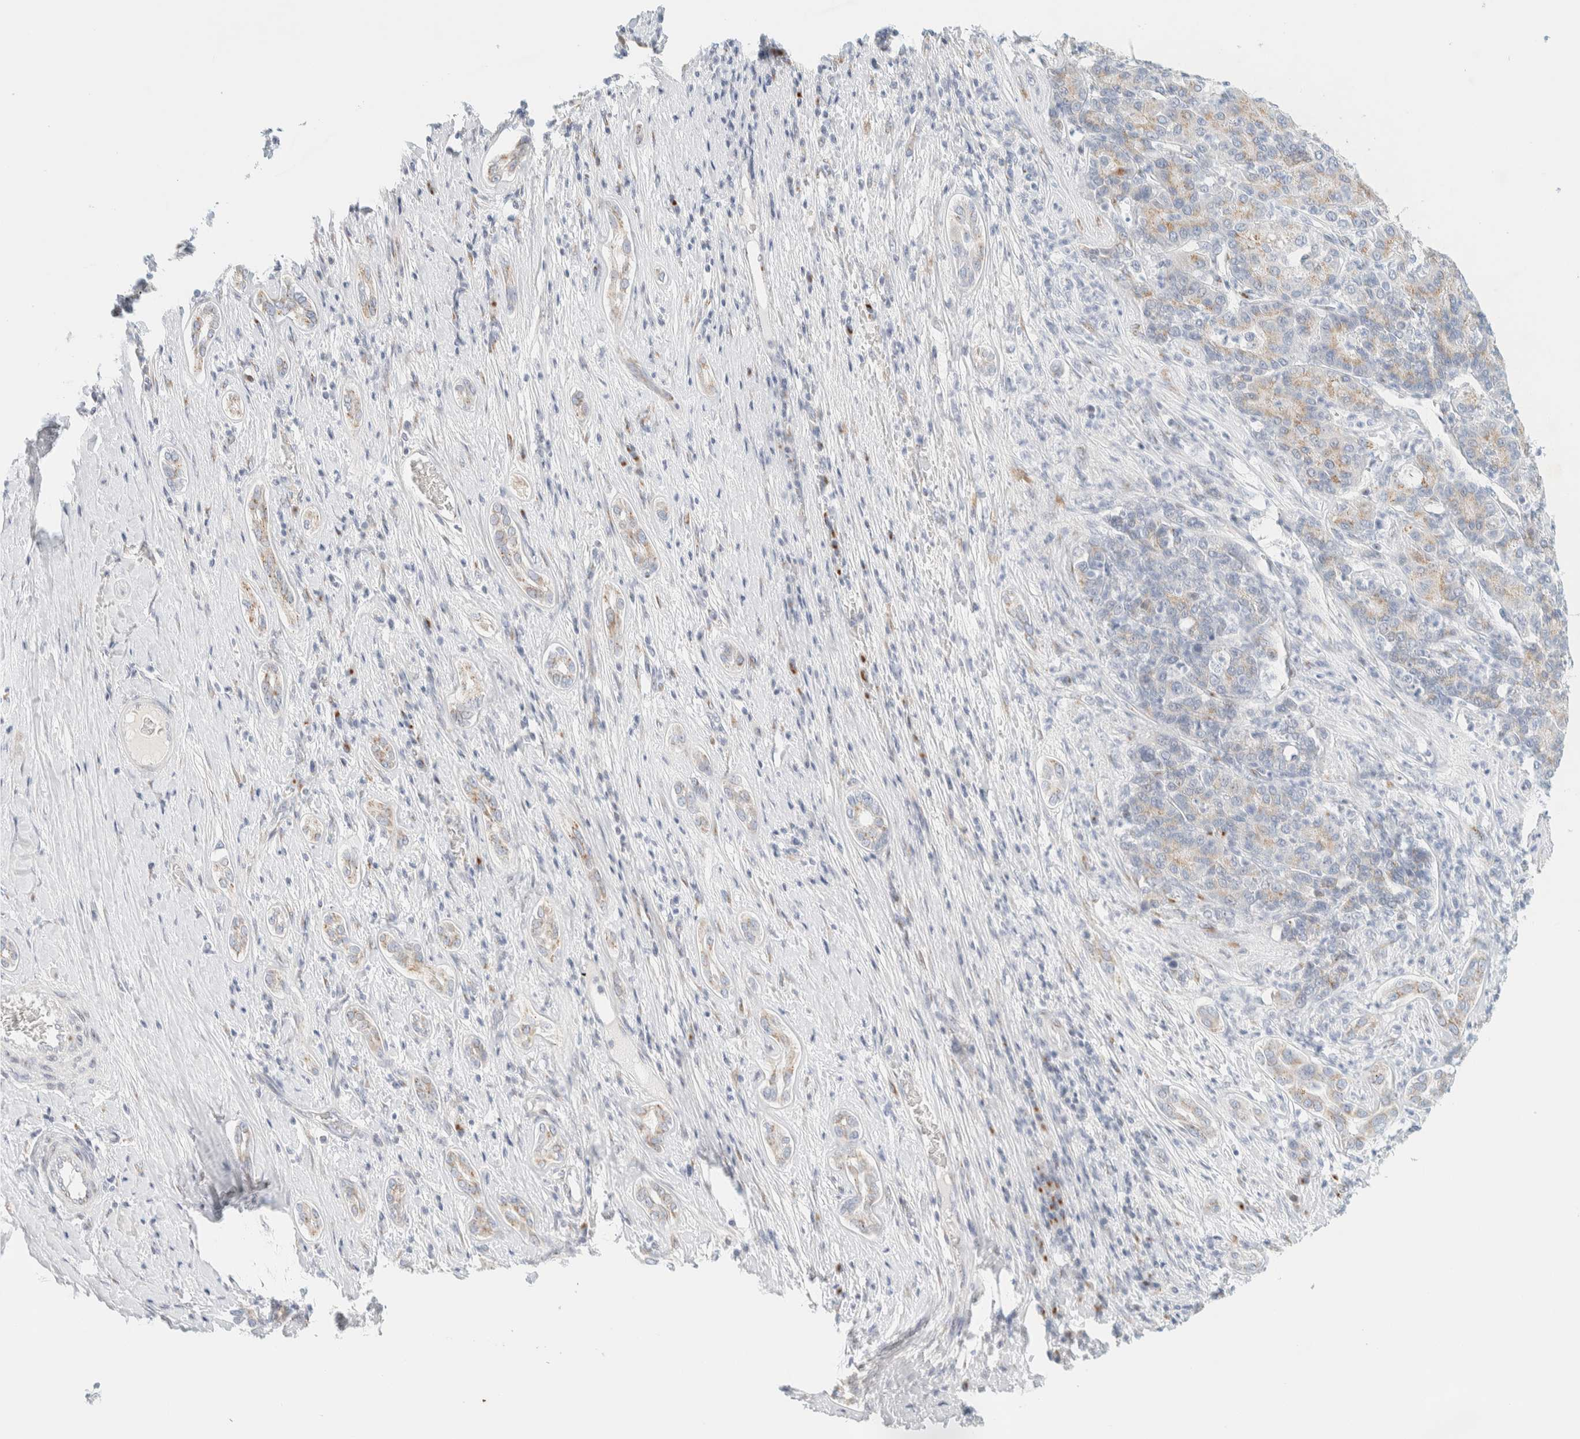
{"staining": {"intensity": "weak", "quantity": "25%-75%", "location": "cytoplasmic/membranous"}, "tissue": "liver cancer", "cell_type": "Tumor cells", "image_type": "cancer", "snomed": [{"axis": "morphology", "description": "Carcinoma, Hepatocellular, NOS"}, {"axis": "topography", "description": "Liver"}], "caption": "Weak cytoplasmic/membranous positivity is present in about 25%-75% of tumor cells in liver cancer.", "gene": "SPNS3", "patient": {"sex": "male", "age": 65}}